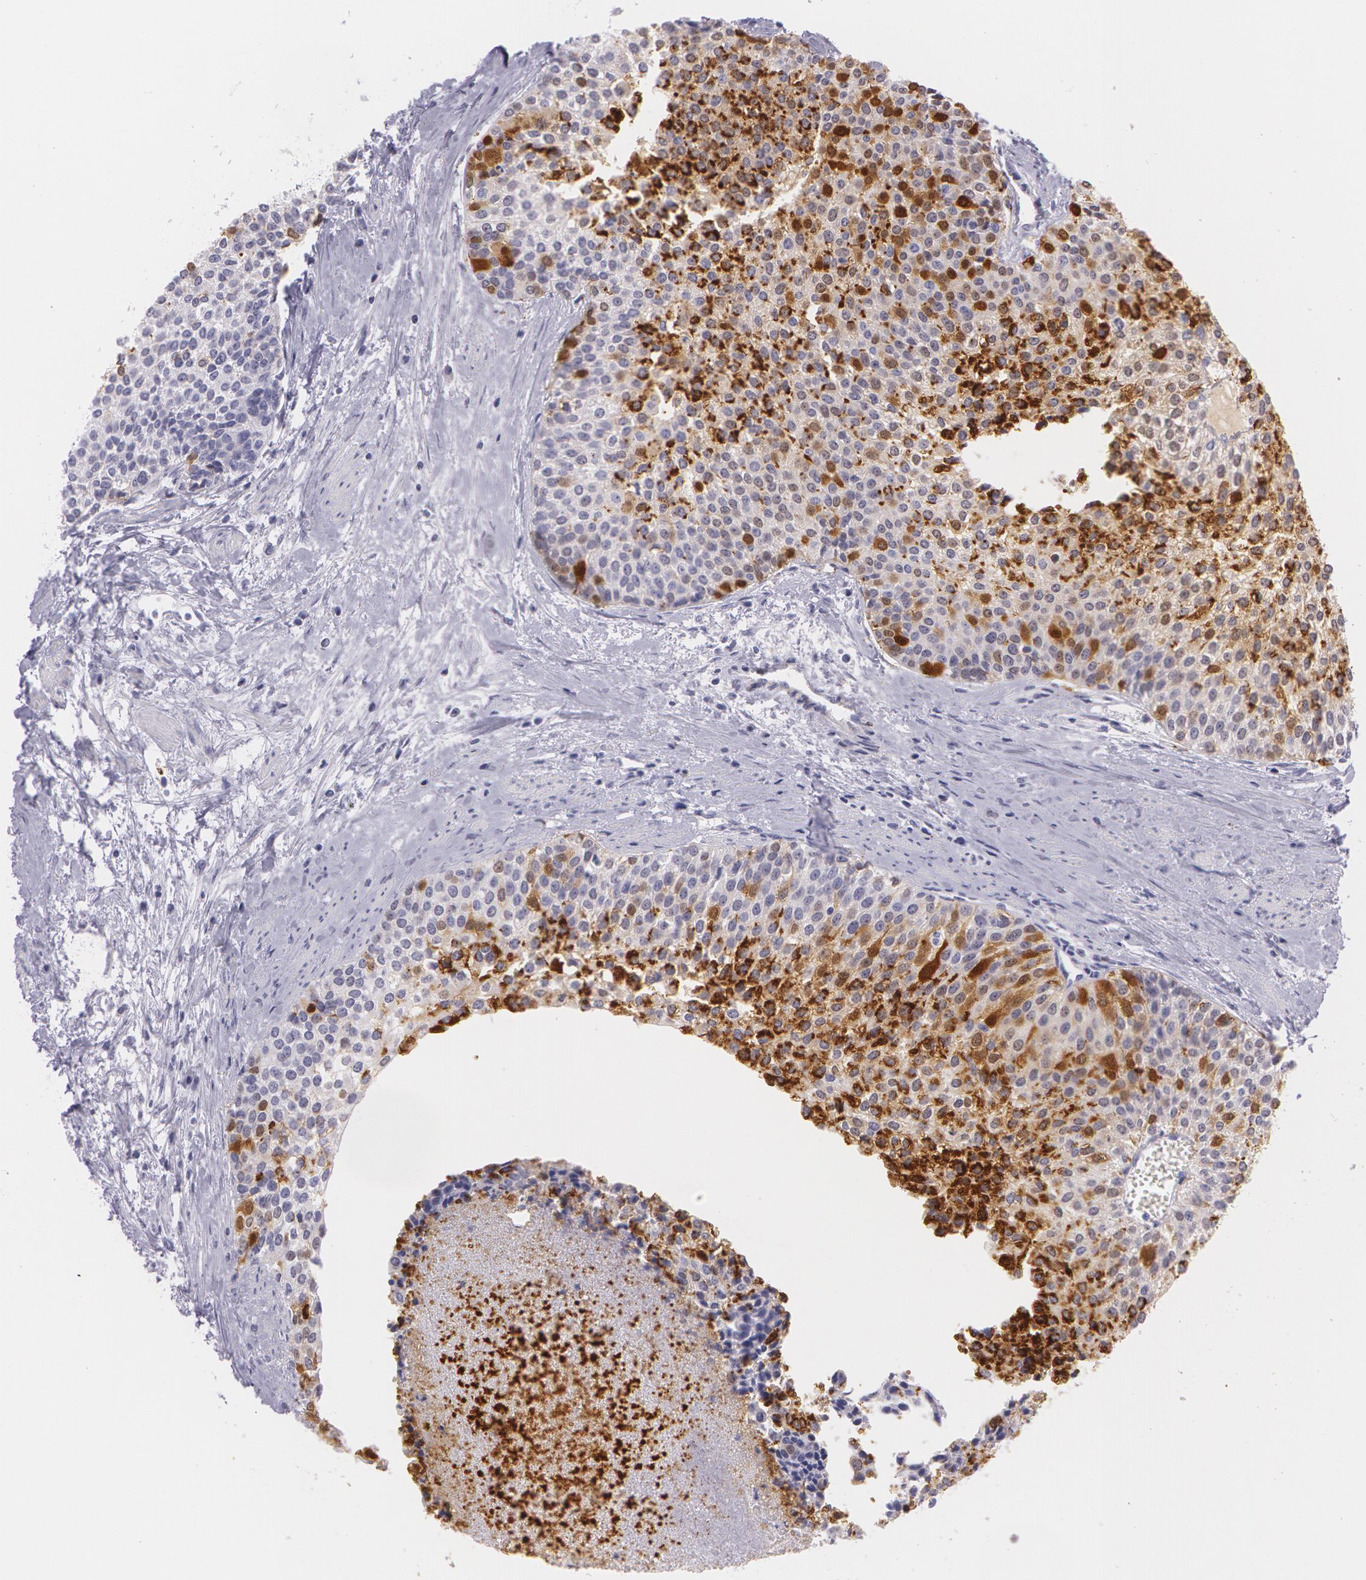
{"staining": {"intensity": "strong", "quantity": "25%-75%", "location": "cytoplasmic/membranous,nuclear"}, "tissue": "urothelial cancer", "cell_type": "Tumor cells", "image_type": "cancer", "snomed": [{"axis": "morphology", "description": "Urothelial carcinoma, Low grade"}, {"axis": "topography", "description": "Urinary bladder"}], "caption": "High-magnification brightfield microscopy of urothelial carcinoma (low-grade) stained with DAB (3,3'-diaminobenzidine) (brown) and counterstained with hematoxylin (blue). tumor cells exhibit strong cytoplasmic/membranous and nuclear staining is appreciated in approximately25%-75% of cells. (IHC, brightfield microscopy, high magnification).", "gene": "SNCG", "patient": {"sex": "female", "age": 73}}